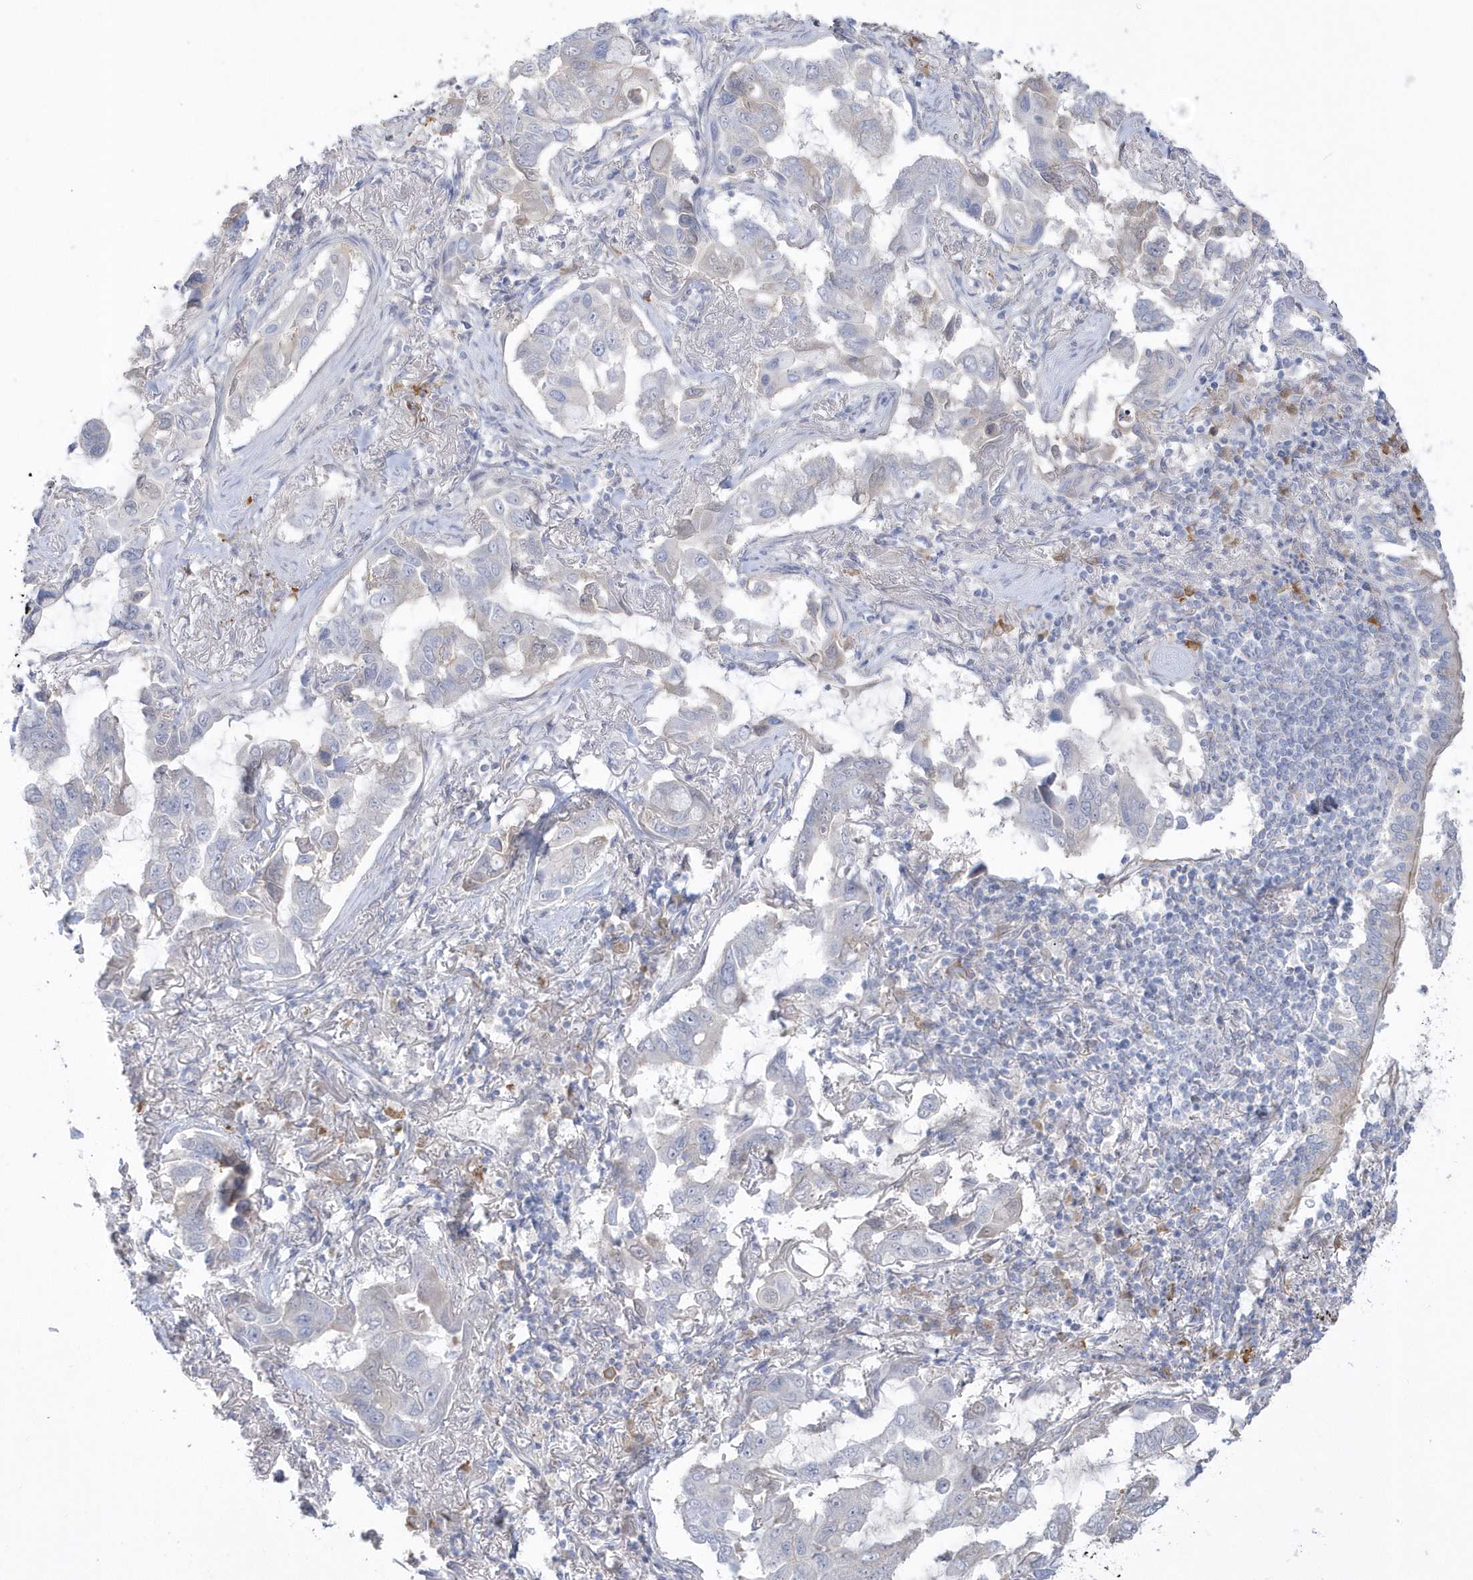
{"staining": {"intensity": "negative", "quantity": "none", "location": "none"}, "tissue": "lung cancer", "cell_type": "Tumor cells", "image_type": "cancer", "snomed": [{"axis": "morphology", "description": "Adenocarcinoma, NOS"}, {"axis": "topography", "description": "Lung"}], "caption": "High power microscopy histopathology image of an immunohistochemistry (IHC) image of lung cancer, revealing no significant positivity in tumor cells.", "gene": "SEMA3D", "patient": {"sex": "male", "age": 64}}